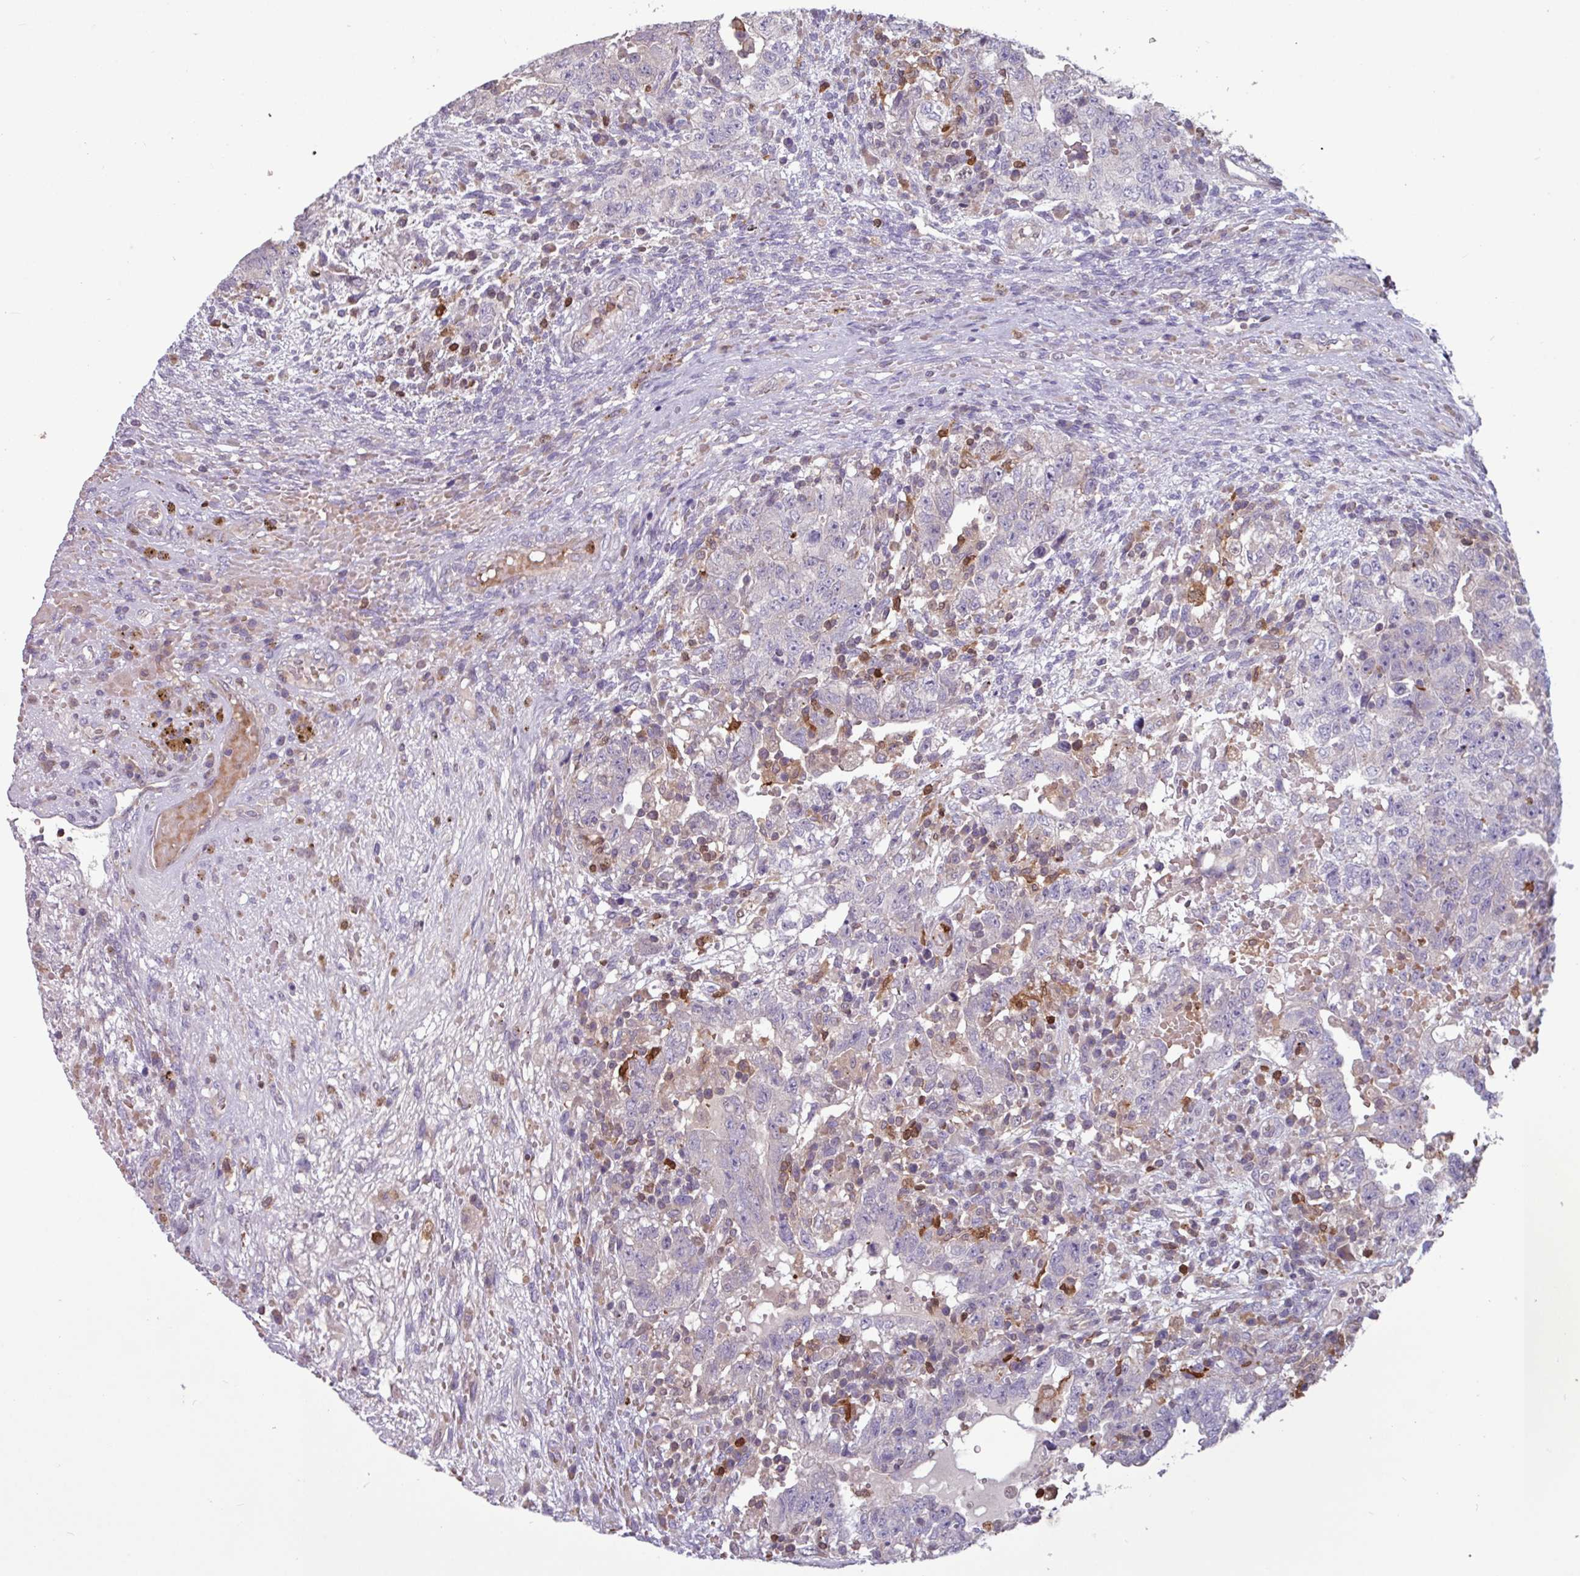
{"staining": {"intensity": "negative", "quantity": "none", "location": "none"}, "tissue": "testis cancer", "cell_type": "Tumor cells", "image_type": "cancer", "snomed": [{"axis": "morphology", "description": "Carcinoma, Embryonal, NOS"}, {"axis": "topography", "description": "Testis"}], "caption": "Testis cancer (embryonal carcinoma) was stained to show a protein in brown. There is no significant positivity in tumor cells.", "gene": "SEC61G", "patient": {"sex": "male", "age": 26}}